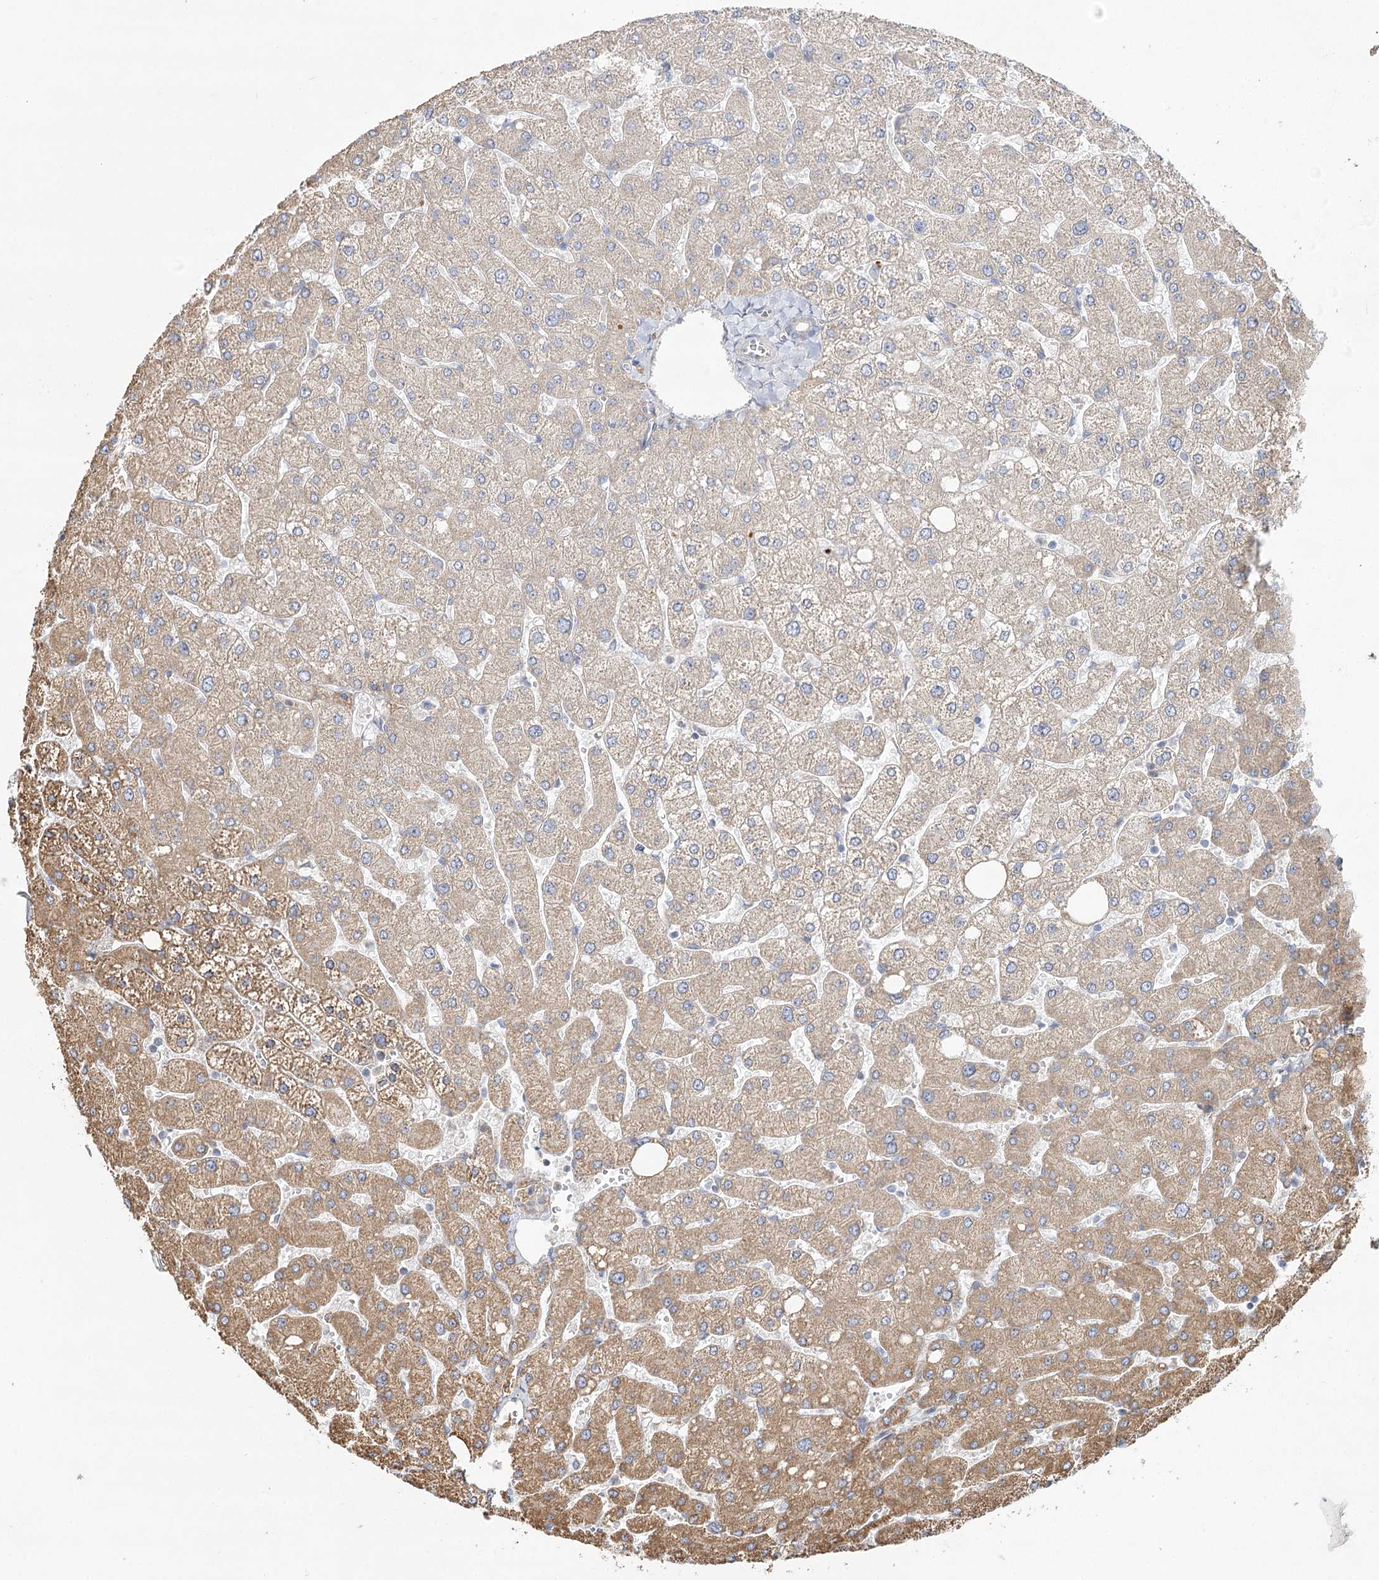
{"staining": {"intensity": "negative", "quantity": "none", "location": "none"}, "tissue": "liver", "cell_type": "Cholangiocytes", "image_type": "normal", "snomed": [{"axis": "morphology", "description": "Normal tissue, NOS"}, {"axis": "topography", "description": "Liver"}], "caption": "The immunohistochemistry (IHC) image has no significant staining in cholangiocytes of liver.", "gene": "ZFYVE16", "patient": {"sex": "male", "age": 55}}